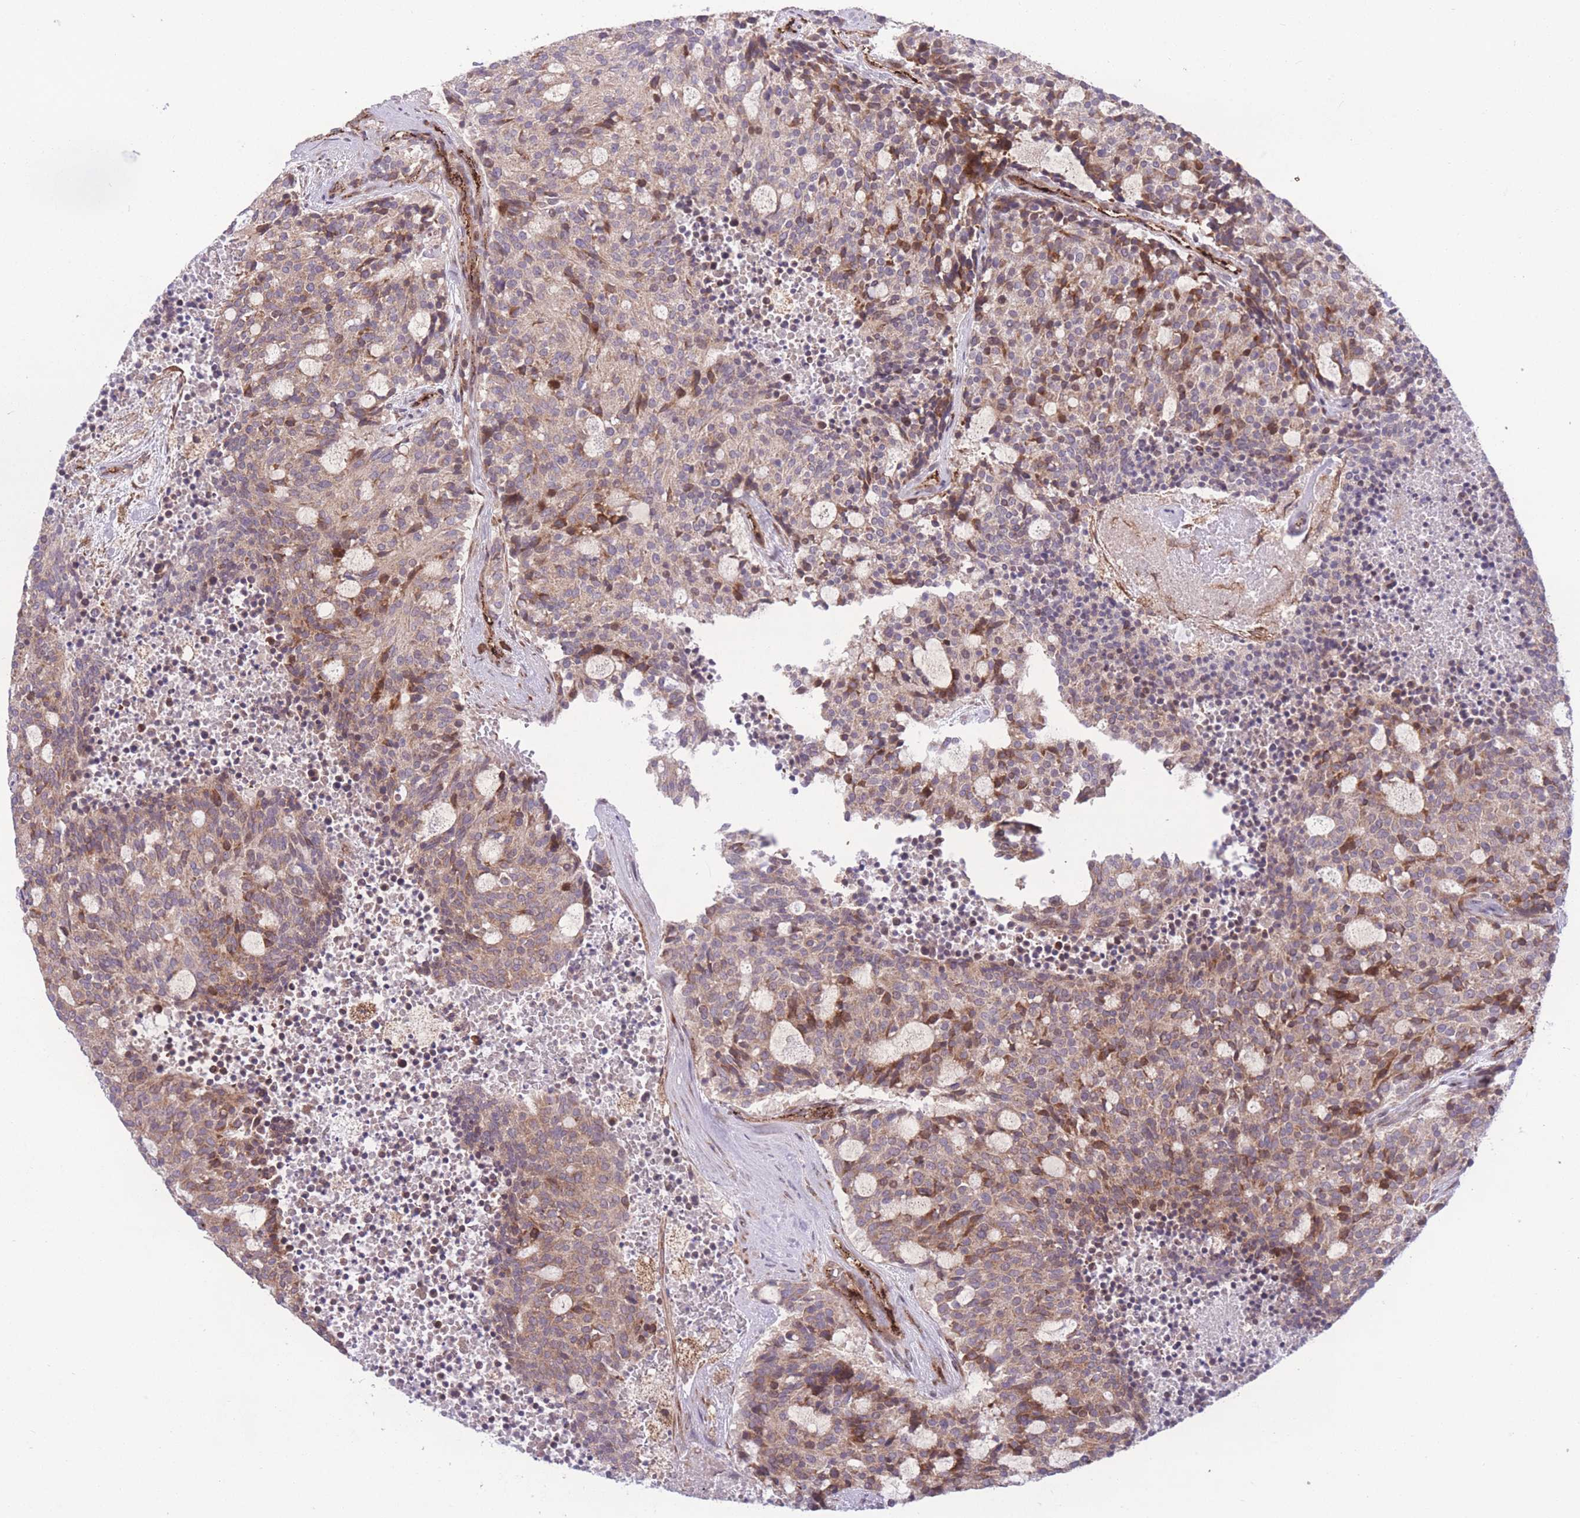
{"staining": {"intensity": "moderate", "quantity": "<25%", "location": "cytoplasmic/membranous"}, "tissue": "carcinoid", "cell_type": "Tumor cells", "image_type": "cancer", "snomed": [{"axis": "morphology", "description": "Carcinoid, malignant, NOS"}, {"axis": "topography", "description": "Pancreas"}], "caption": "Carcinoid (malignant) was stained to show a protein in brown. There is low levels of moderate cytoplasmic/membranous positivity in about <25% of tumor cells.", "gene": "CISH", "patient": {"sex": "female", "age": 54}}